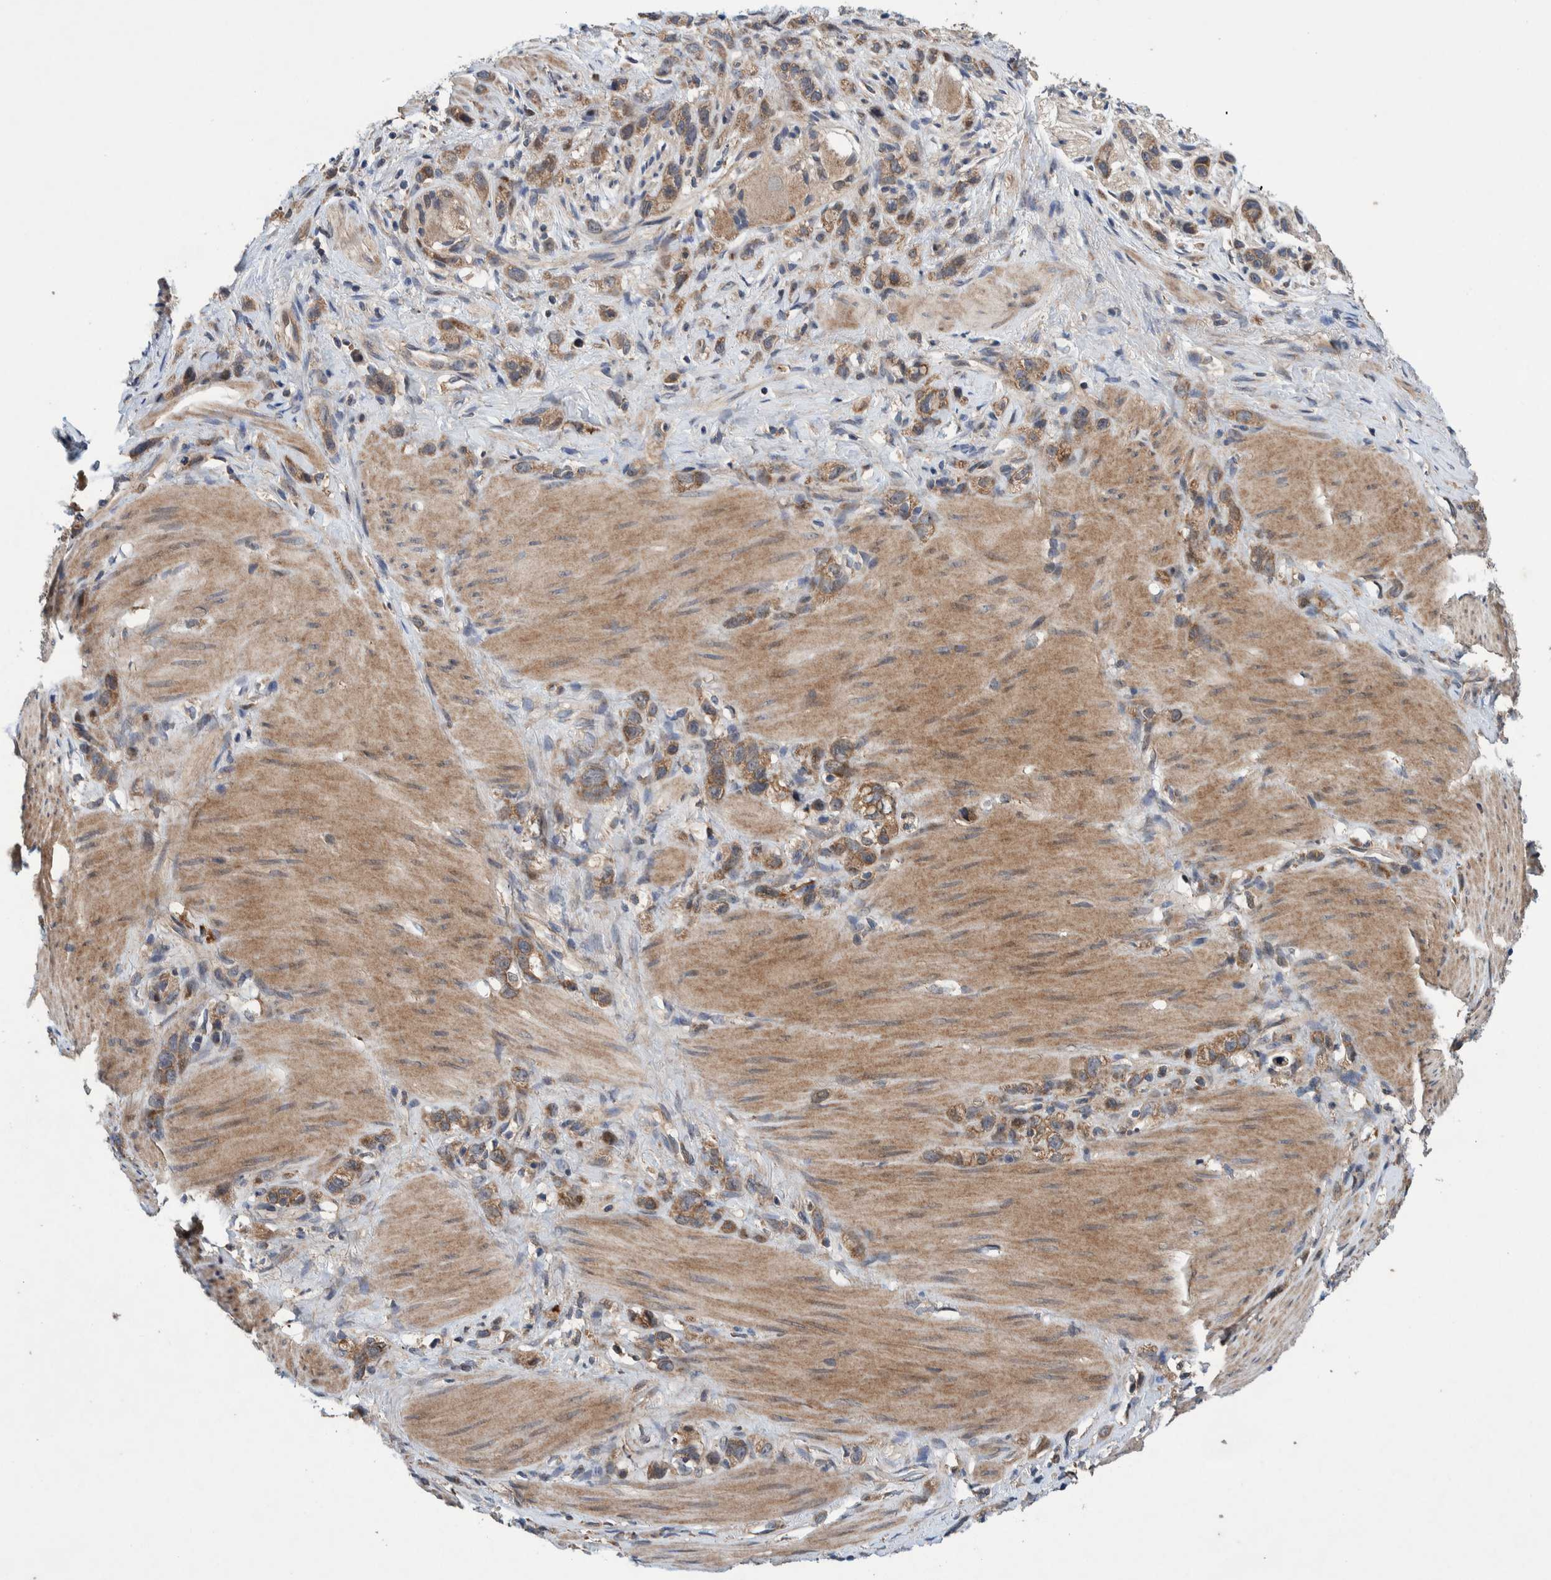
{"staining": {"intensity": "moderate", "quantity": ">75%", "location": "cytoplasmic/membranous"}, "tissue": "stomach cancer", "cell_type": "Tumor cells", "image_type": "cancer", "snomed": [{"axis": "morphology", "description": "Normal tissue, NOS"}, {"axis": "morphology", "description": "Adenocarcinoma, NOS"}, {"axis": "morphology", "description": "Adenocarcinoma, High grade"}, {"axis": "topography", "description": "Stomach, upper"}, {"axis": "topography", "description": "Stomach"}], "caption": "This micrograph shows stomach cancer (high-grade adenocarcinoma) stained with immunohistochemistry to label a protein in brown. The cytoplasmic/membranous of tumor cells show moderate positivity for the protein. Nuclei are counter-stained blue.", "gene": "PIK3R6", "patient": {"sex": "female", "age": 65}}